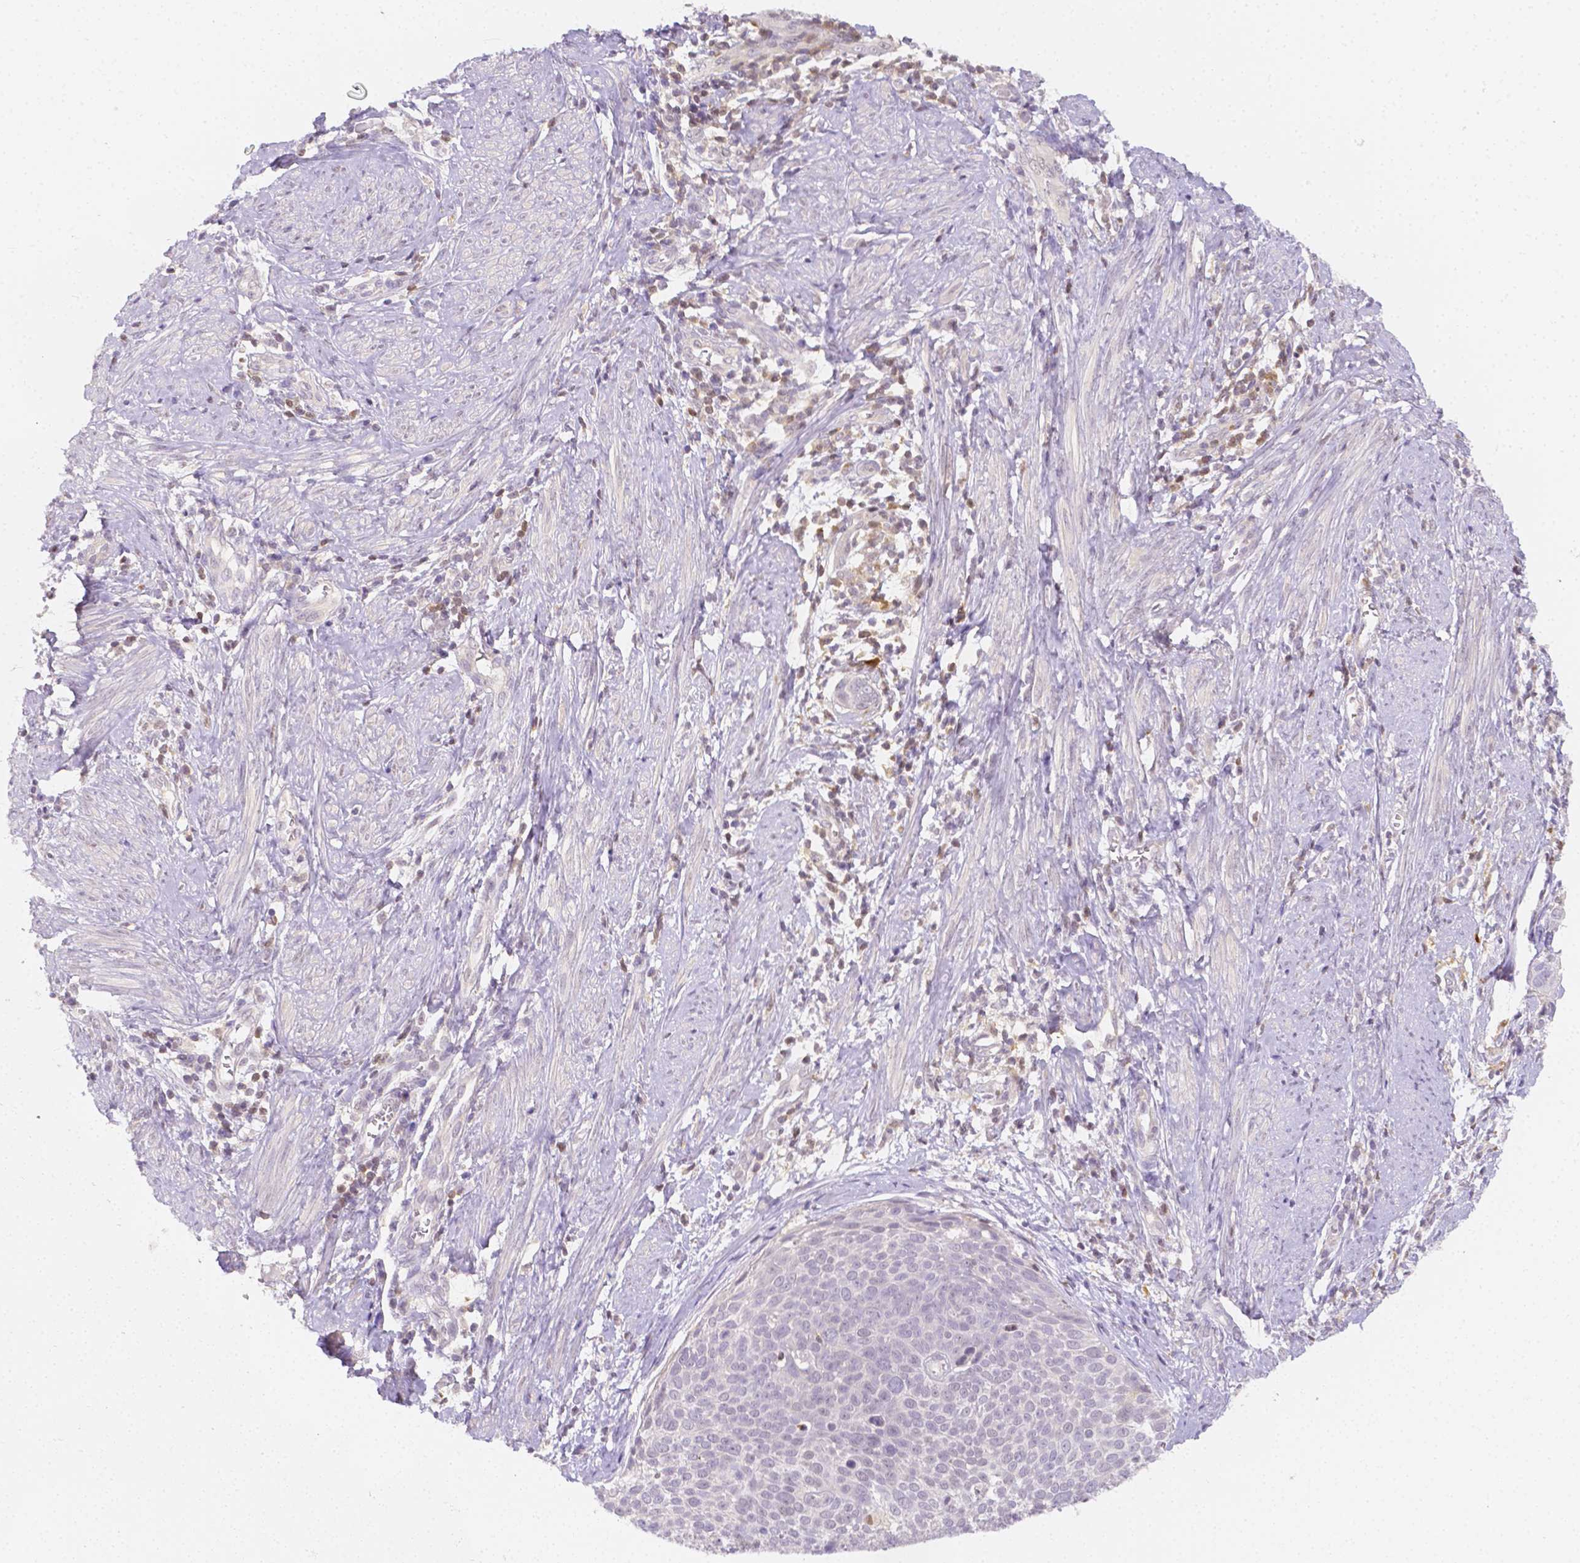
{"staining": {"intensity": "negative", "quantity": "none", "location": "none"}, "tissue": "cervical cancer", "cell_type": "Tumor cells", "image_type": "cancer", "snomed": [{"axis": "morphology", "description": "Squamous cell carcinoma, NOS"}, {"axis": "topography", "description": "Cervix"}], "caption": "Image shows no significant protein expression in tumor cells of cervical cancer.", "gene": "SGTB", "patient": {"sex": "female", "age": 39}}